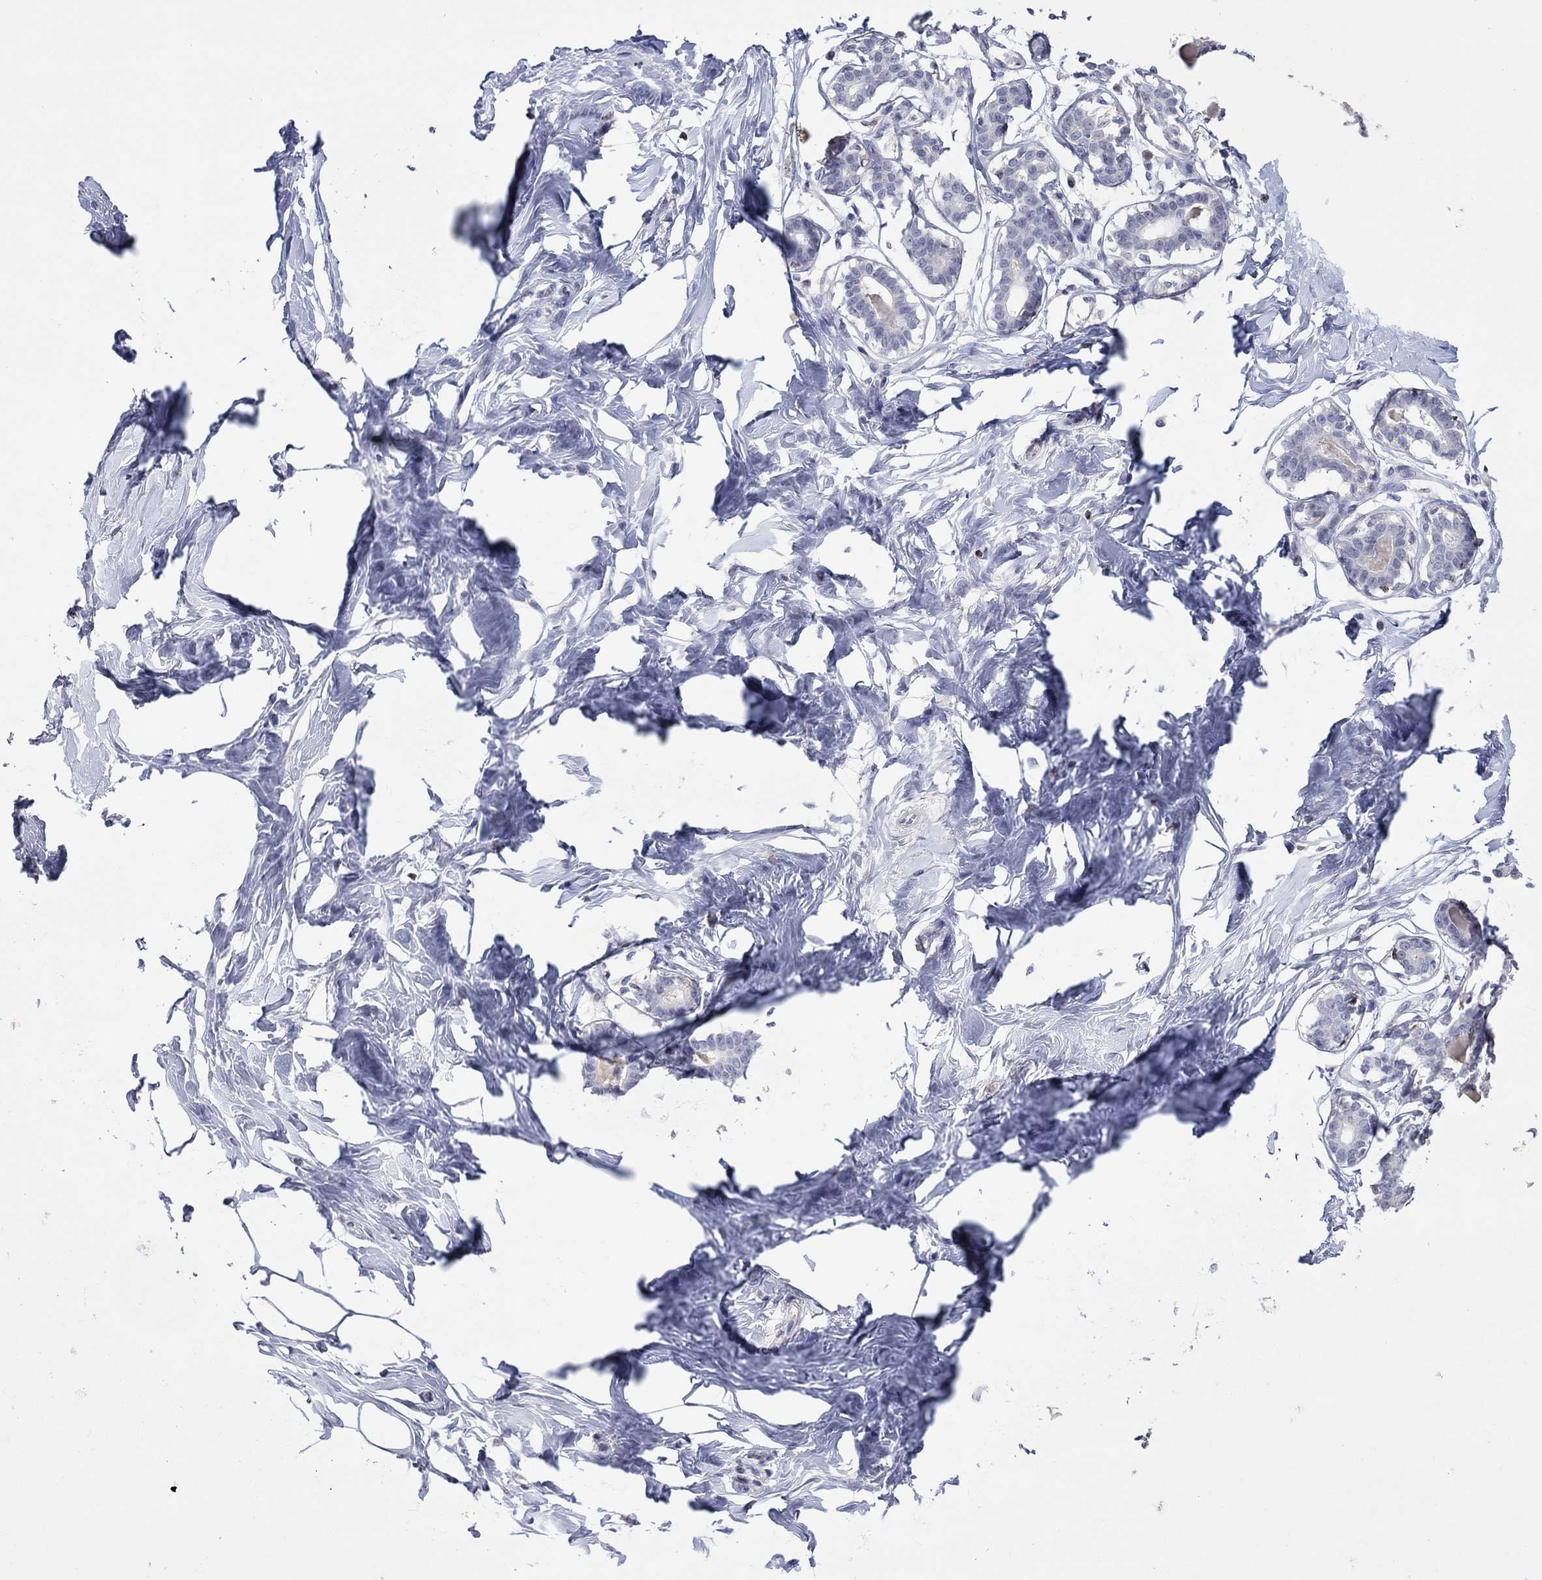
{"staining": {"intensity": "negative", "quantity": "none", "location": "none"}, "tissue": "breast", "cell_type": "Adipocytes", "image_type": "normal", "snomed": [{"axis": "morphology", "description": "Normal tissue, NOS"}, {"axis": "morphology", "description": "Lobular carcinoma, in situ"}, {"axis": "topography", "description": "Breast"}], "caption": "A photomicrograph of breast stained for a protein reveals no brown staining in adipocytes. The staining is performed using DAB brown chromogen with nuclei counter-stained in using hematoxylin.", "gene": "CCL5", "patient": {"sex": "female", "age": 35}}